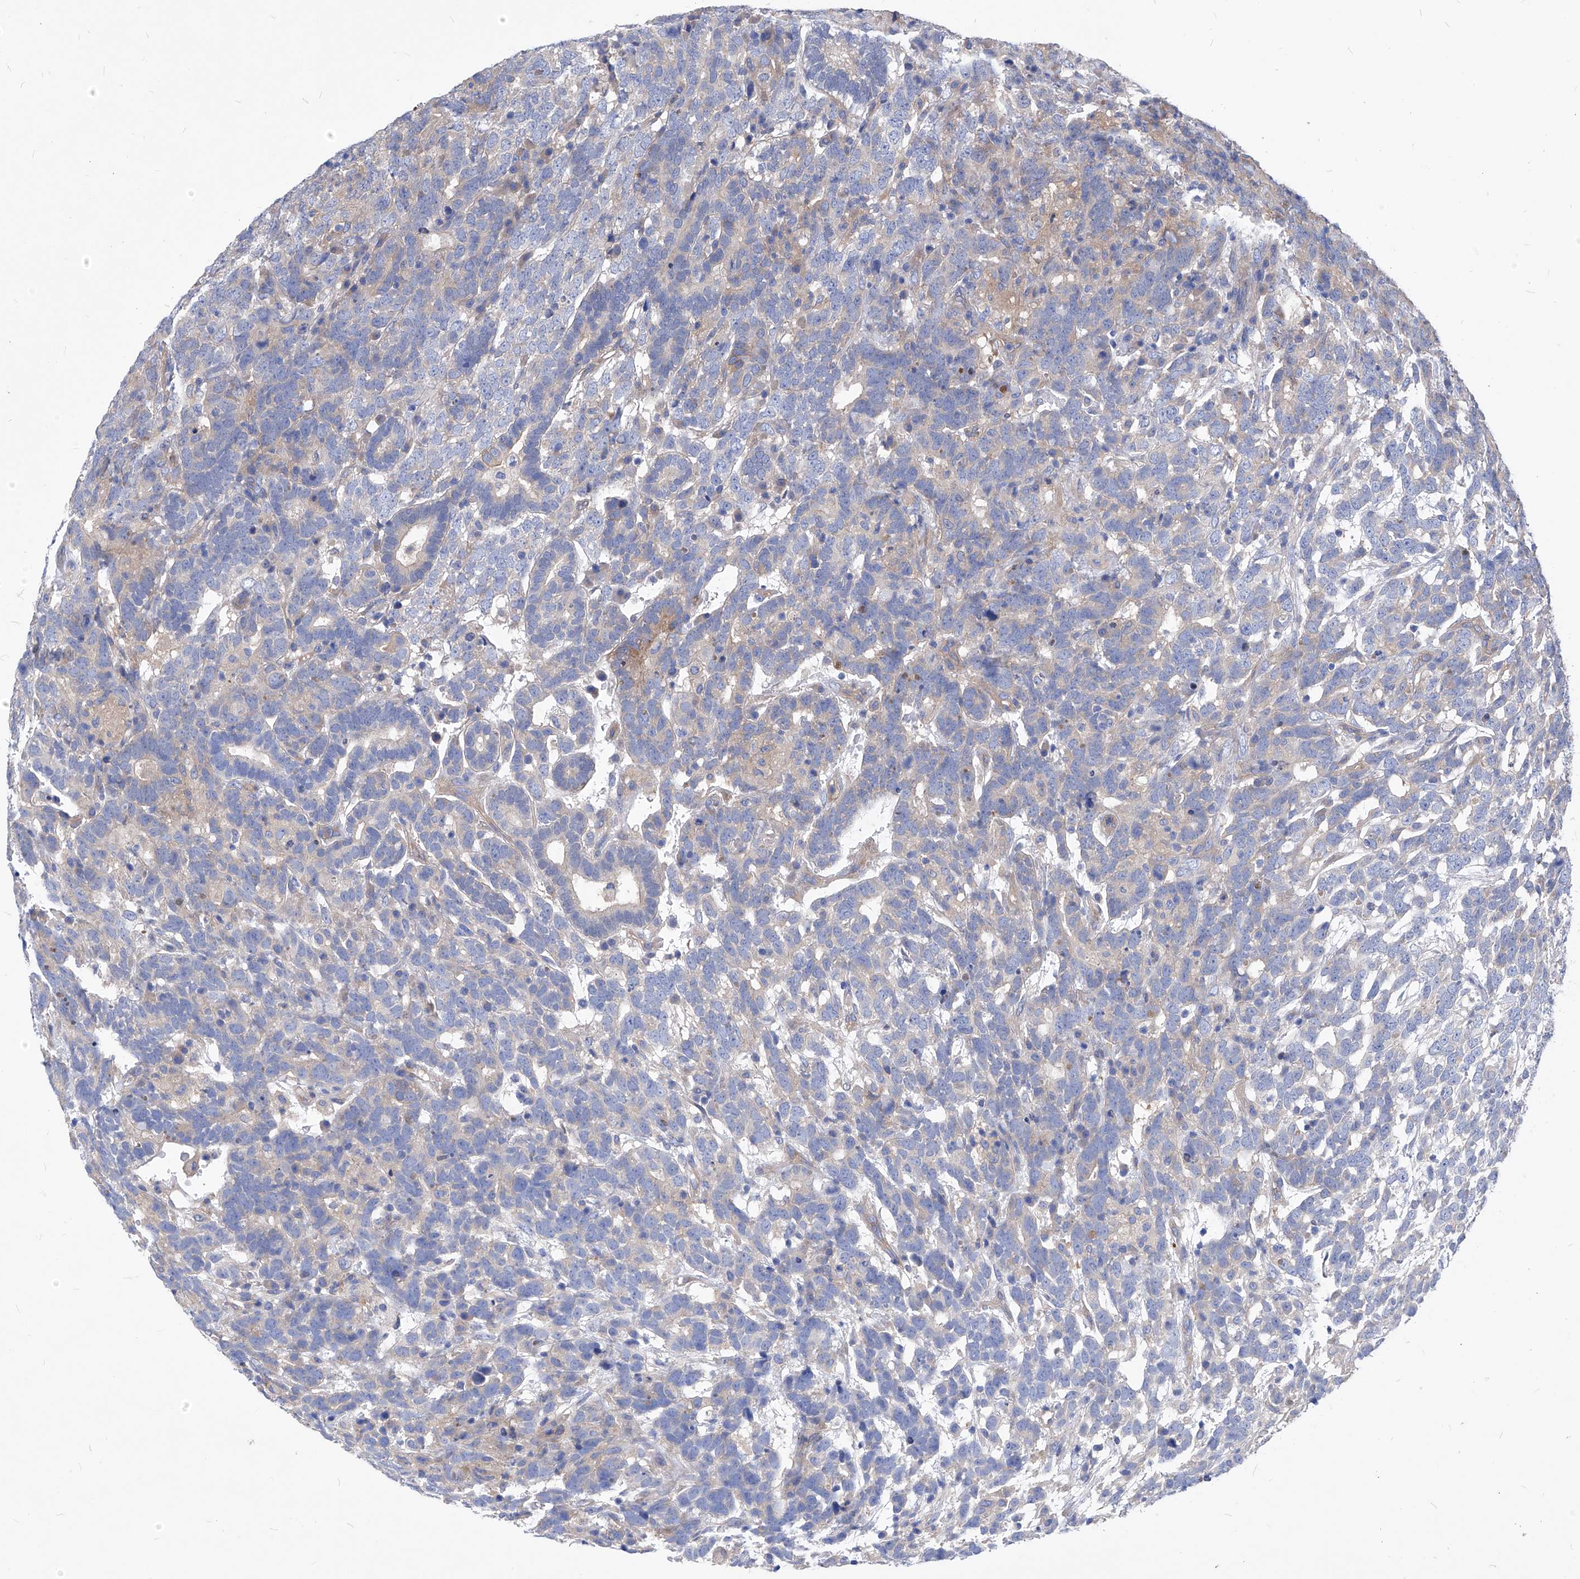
{"staining": {"intensity": "negative", "quantity": "none", "location": "none"}, "tissue": "testis cancer", "cell_type": "Tumor cells", "image_type": "cancer", "snomed": [{"axis": "morphology", "description": "Carcinoma, Embryonal, NOS"}, {"axis": "topography", "description": "Testis"}], "caption": "The immunohistochemistry photomicrograph has no significant staining in tumor cells of testis embryonal carcinoma tissue.", "gene": "XPNPEP1", "patient": {"sex": "male", "age": 26}}